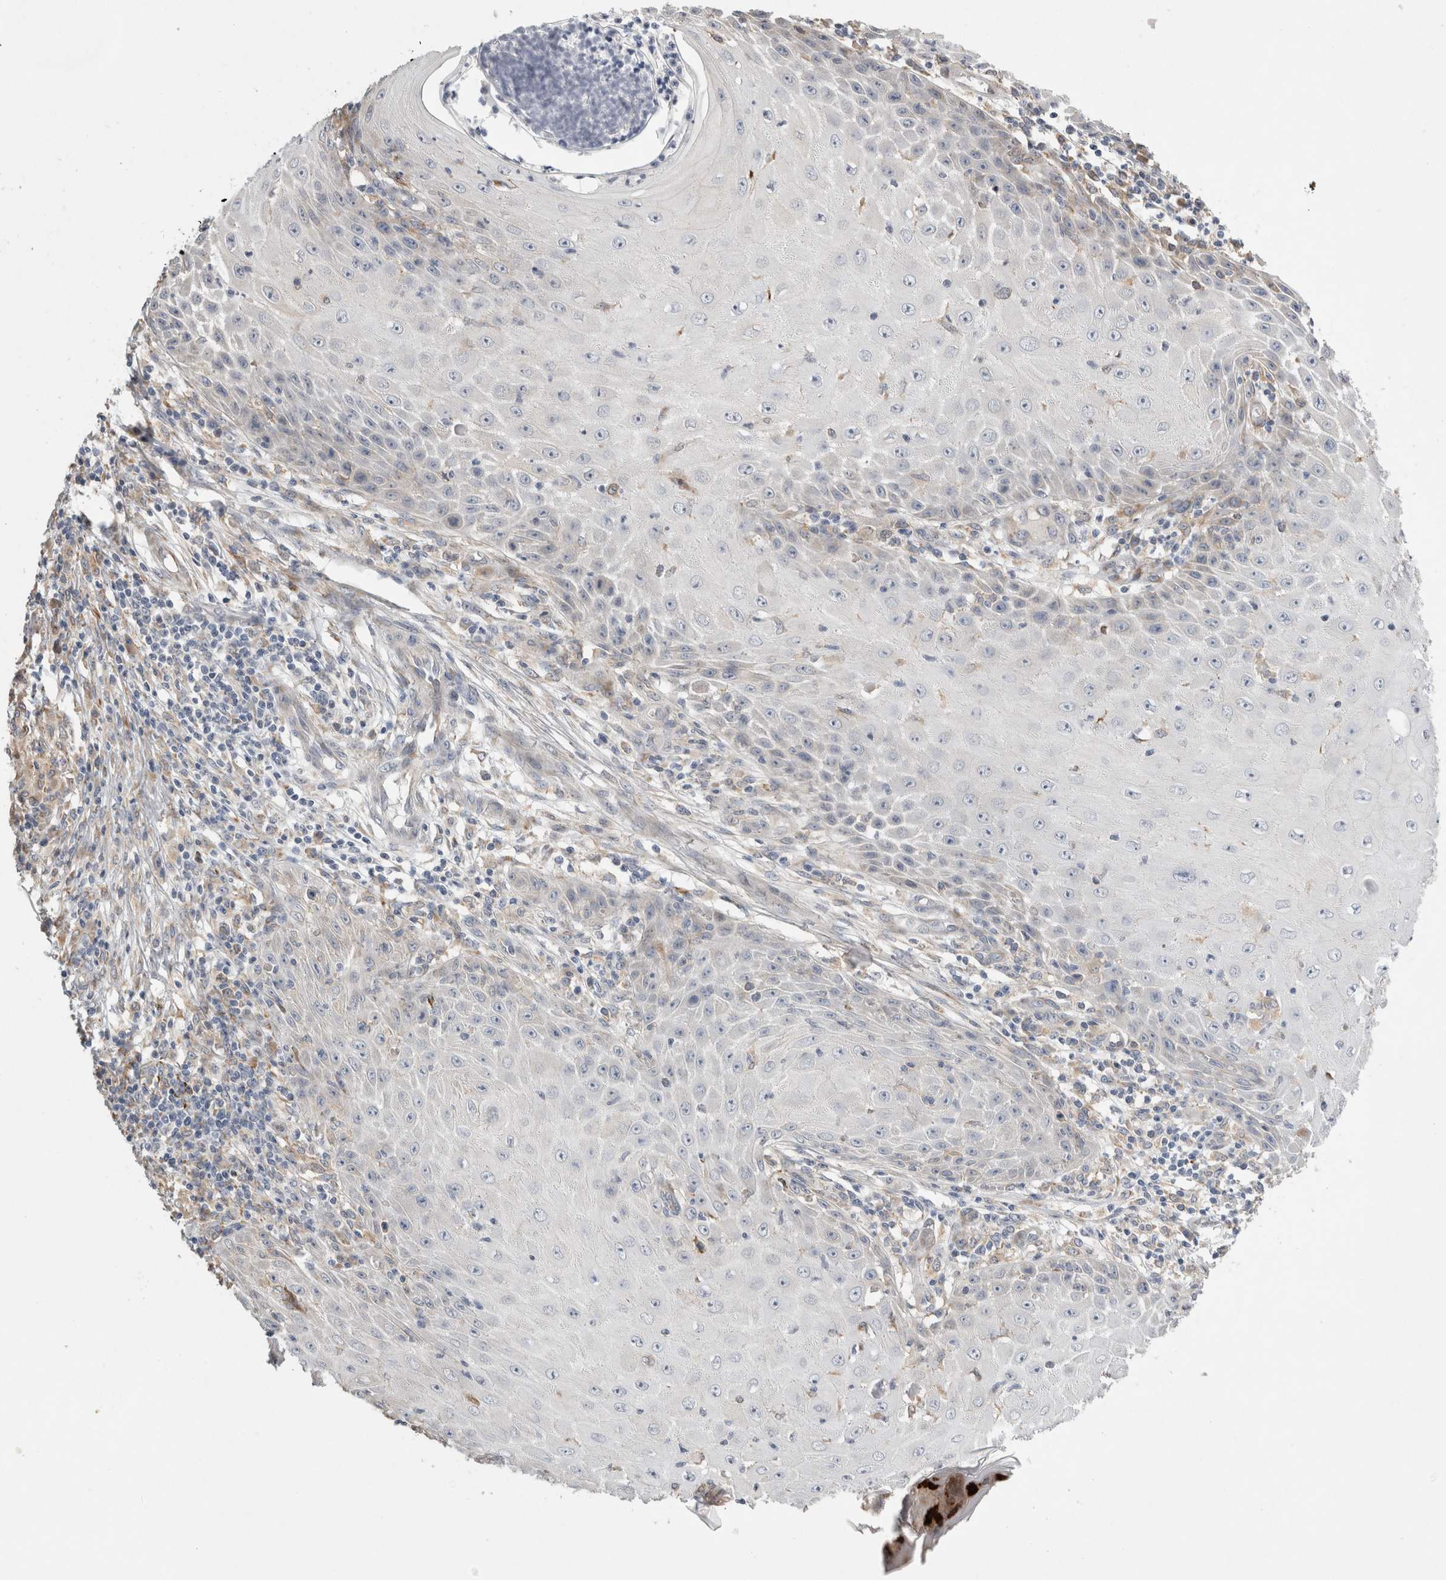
{"staining": {"intensity": "negative", "quantity": "none", "location": "none"}, "tissue": "skin cancer", "cell_type": "Tumor cells", "image_type": "cancer", "snomed": [{"axis": "morphology", "description": "Squamous cell carcinoma, NOS"}, {"axis": "topography", "description": "Skin"}], "caption": "DAB immunohistochemical staining of human skin cancer (squamous cell carcinoma) shows no significant expression in tumor cells.", "gene": "TRMT9B", "patient": {"sex": "female", "age": 73}}